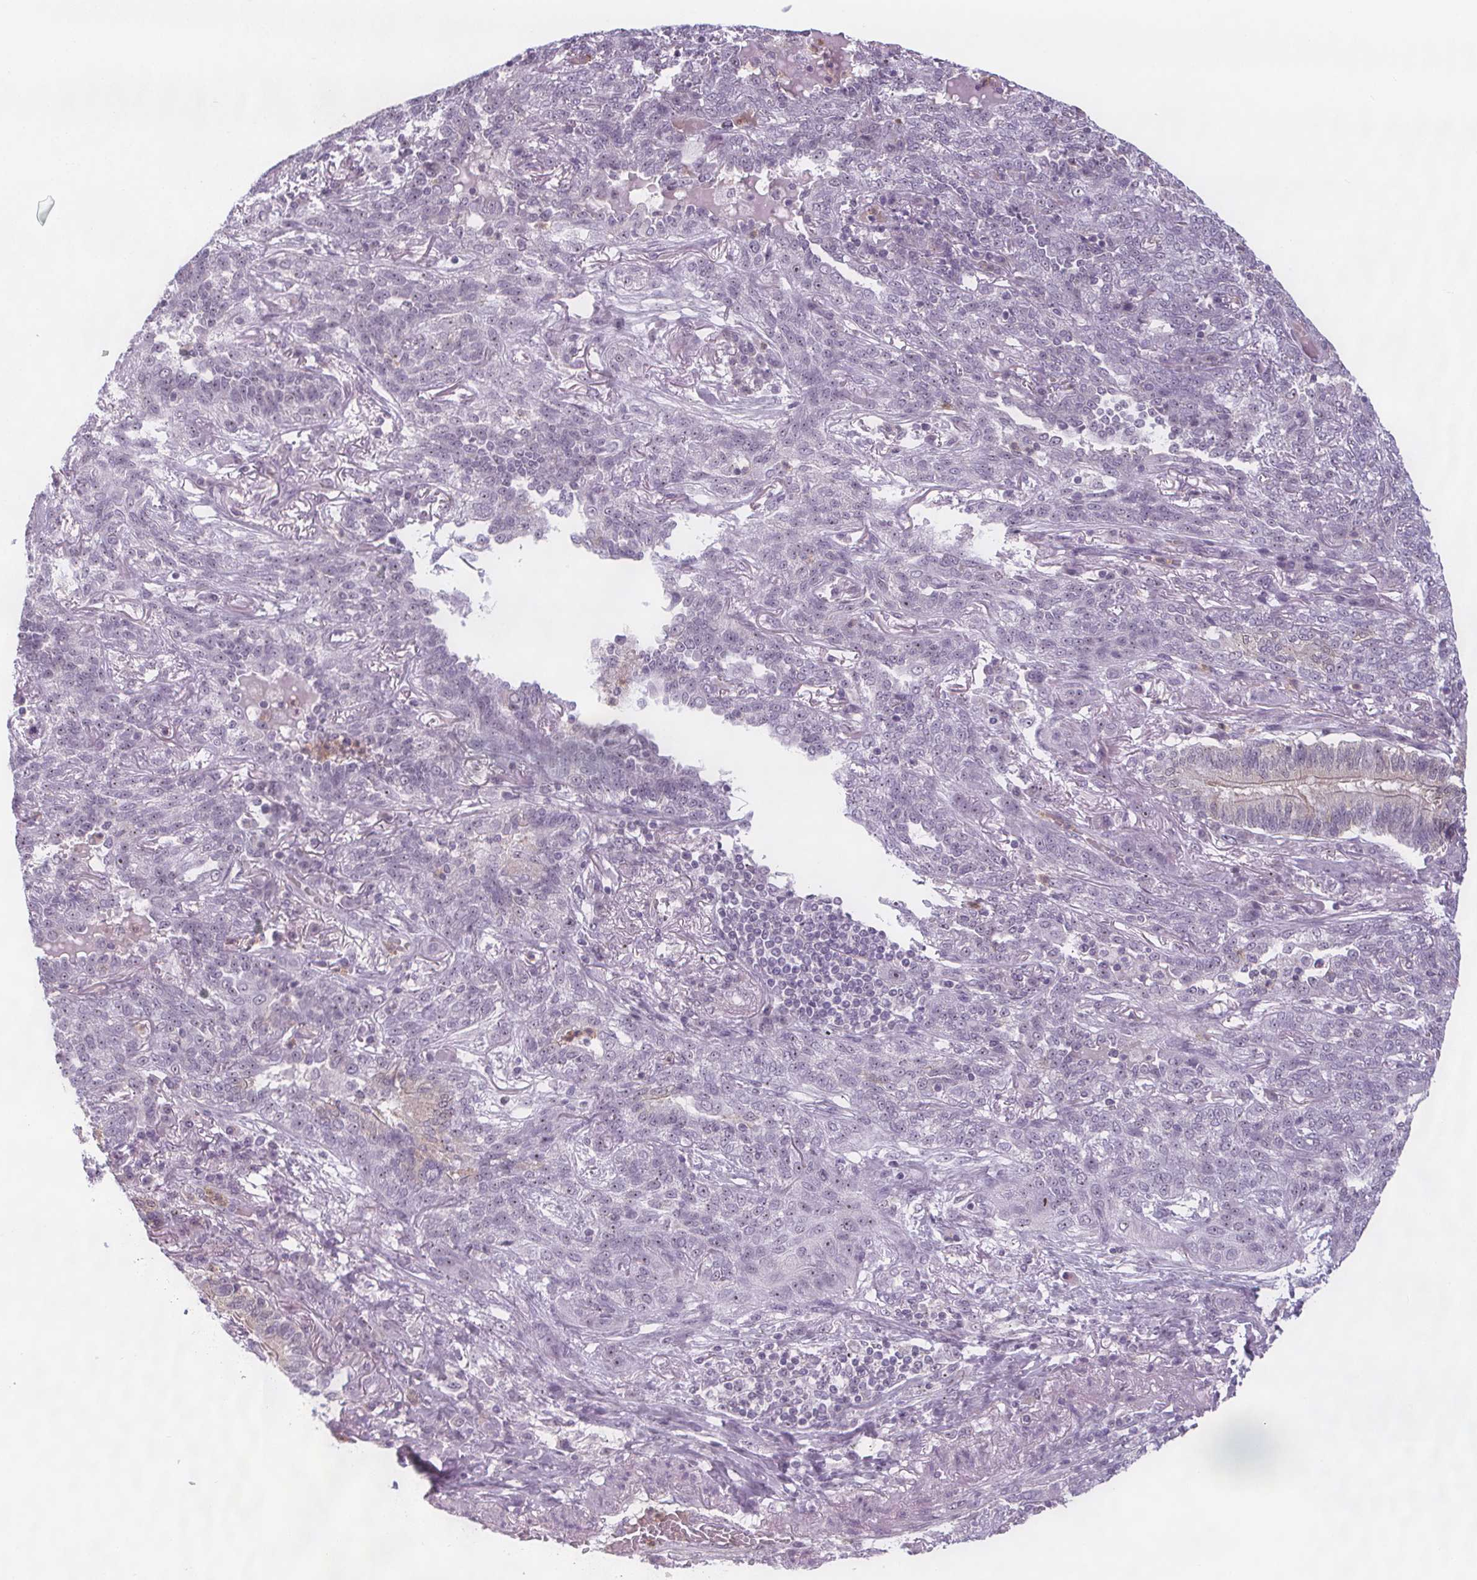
{"staining": {"intensity": "weak", "quantity": "<25%", "location": "nuclear"}, "tissue": "lung cancer", "cell_type": "Tumor cells", "image_type": "cancer", "snomed": [{"axis": "morphology", "description": "Squamous cell carcinoma, NOS"}, {"axis": "topography", "description": "Lung"}], "caption": "Tumor cells show no significant protein expression in lung cancer (squamous cell carcinoma).", "gene": "NOLC1", "patient": {"sex": "female", "age": 70}}